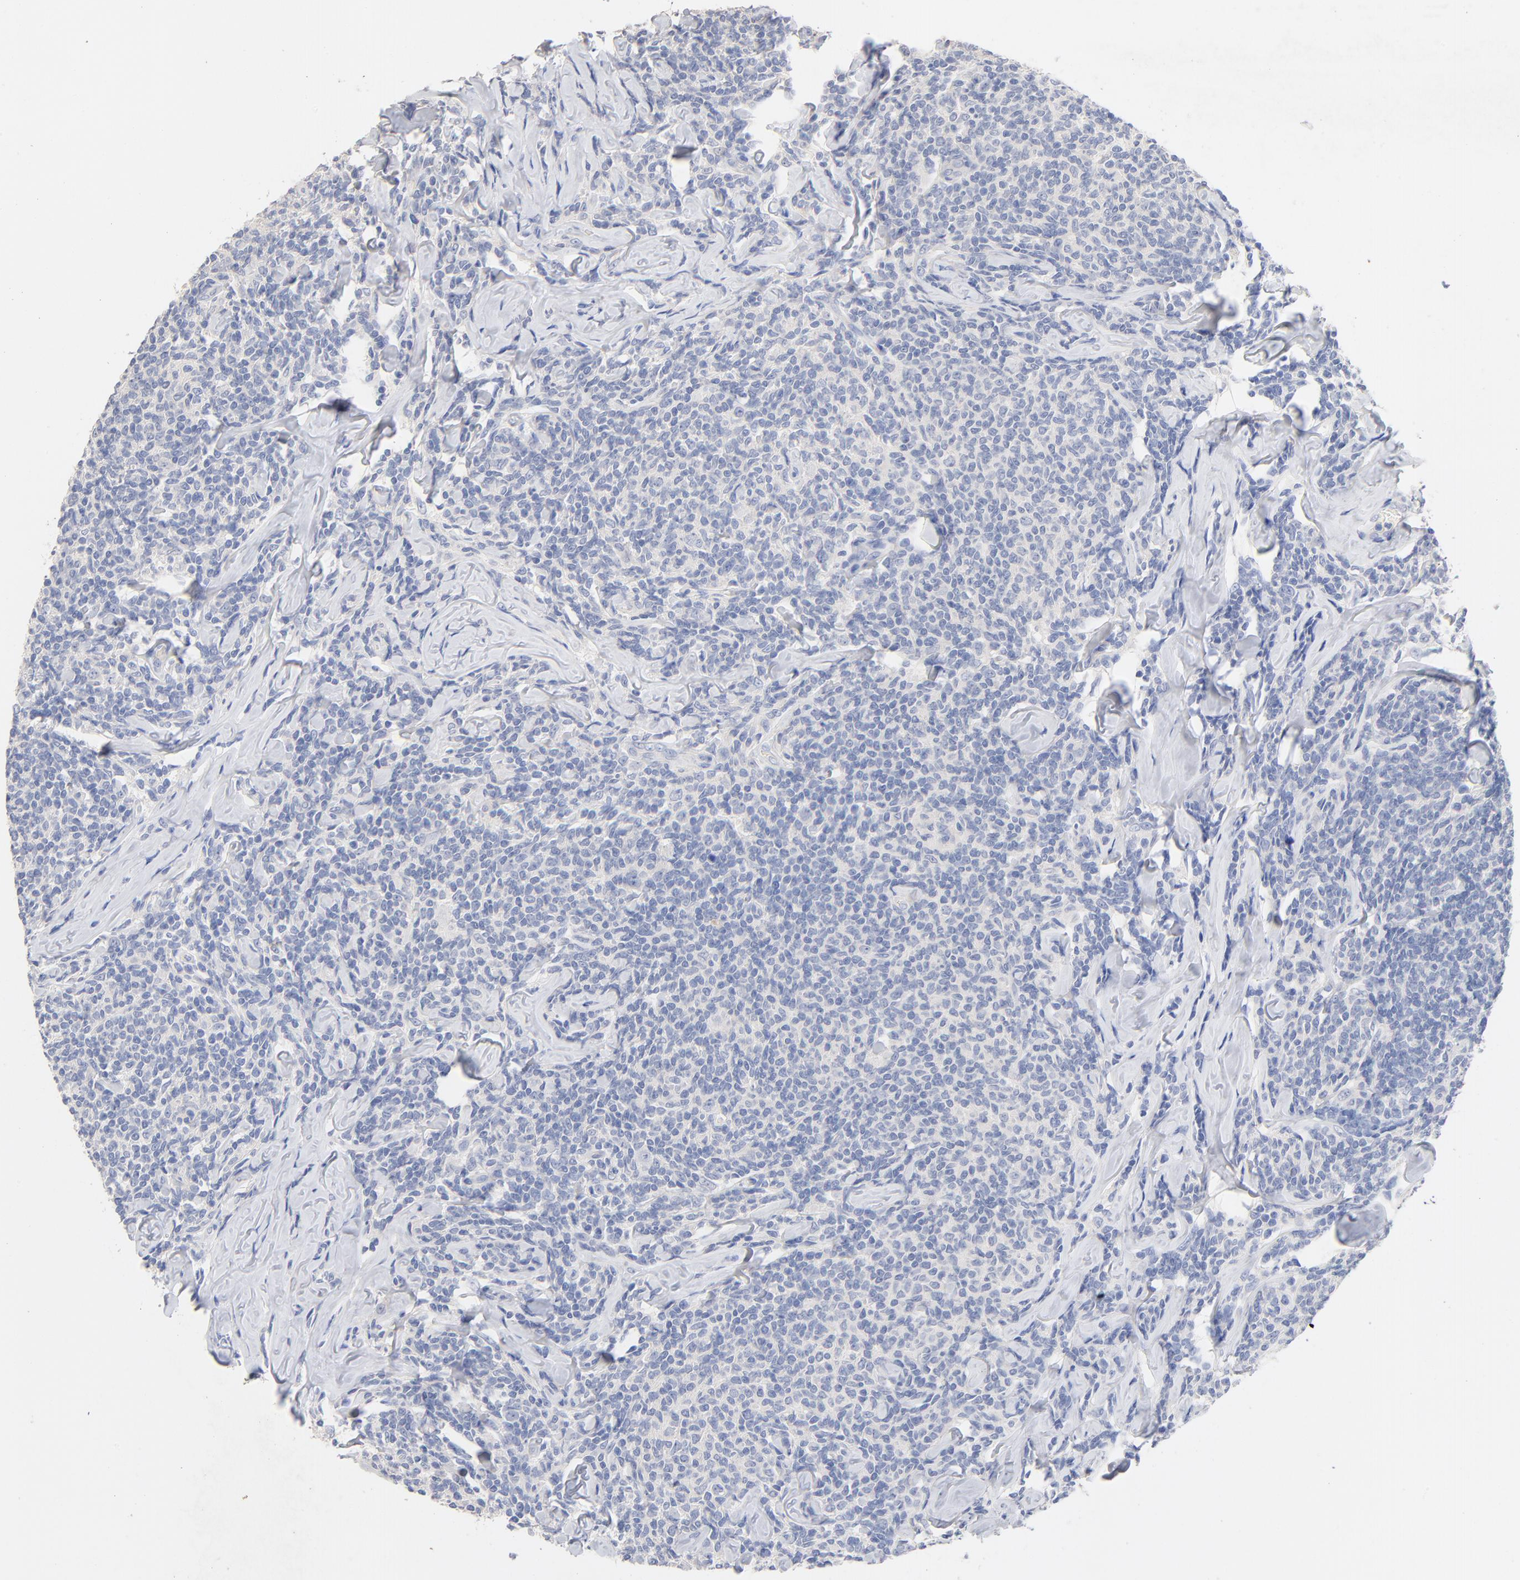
{"staining": {"intensity": "negative", "quantity": "none", "location": "none"}, "tissue": "lymphoma", "cell_type": "Tumor cells", "image_type": "cancer", "snomed": [{"axis": "morphology", "description": "Malignant lymphoma, non-Hodgkin's type, Low grade"}, {"axis": "topography", "description": "Lymph node"}], "caption": "Immunohistochemical staining of lymphoma displays no significant expression in tumor cells. (DAB (3,3'-diaminobenzidine) IHC visualized using brightfield microscopy, high magnification).", "gene": "CPS1", "patient": {"sex": "female", "age": 56}}